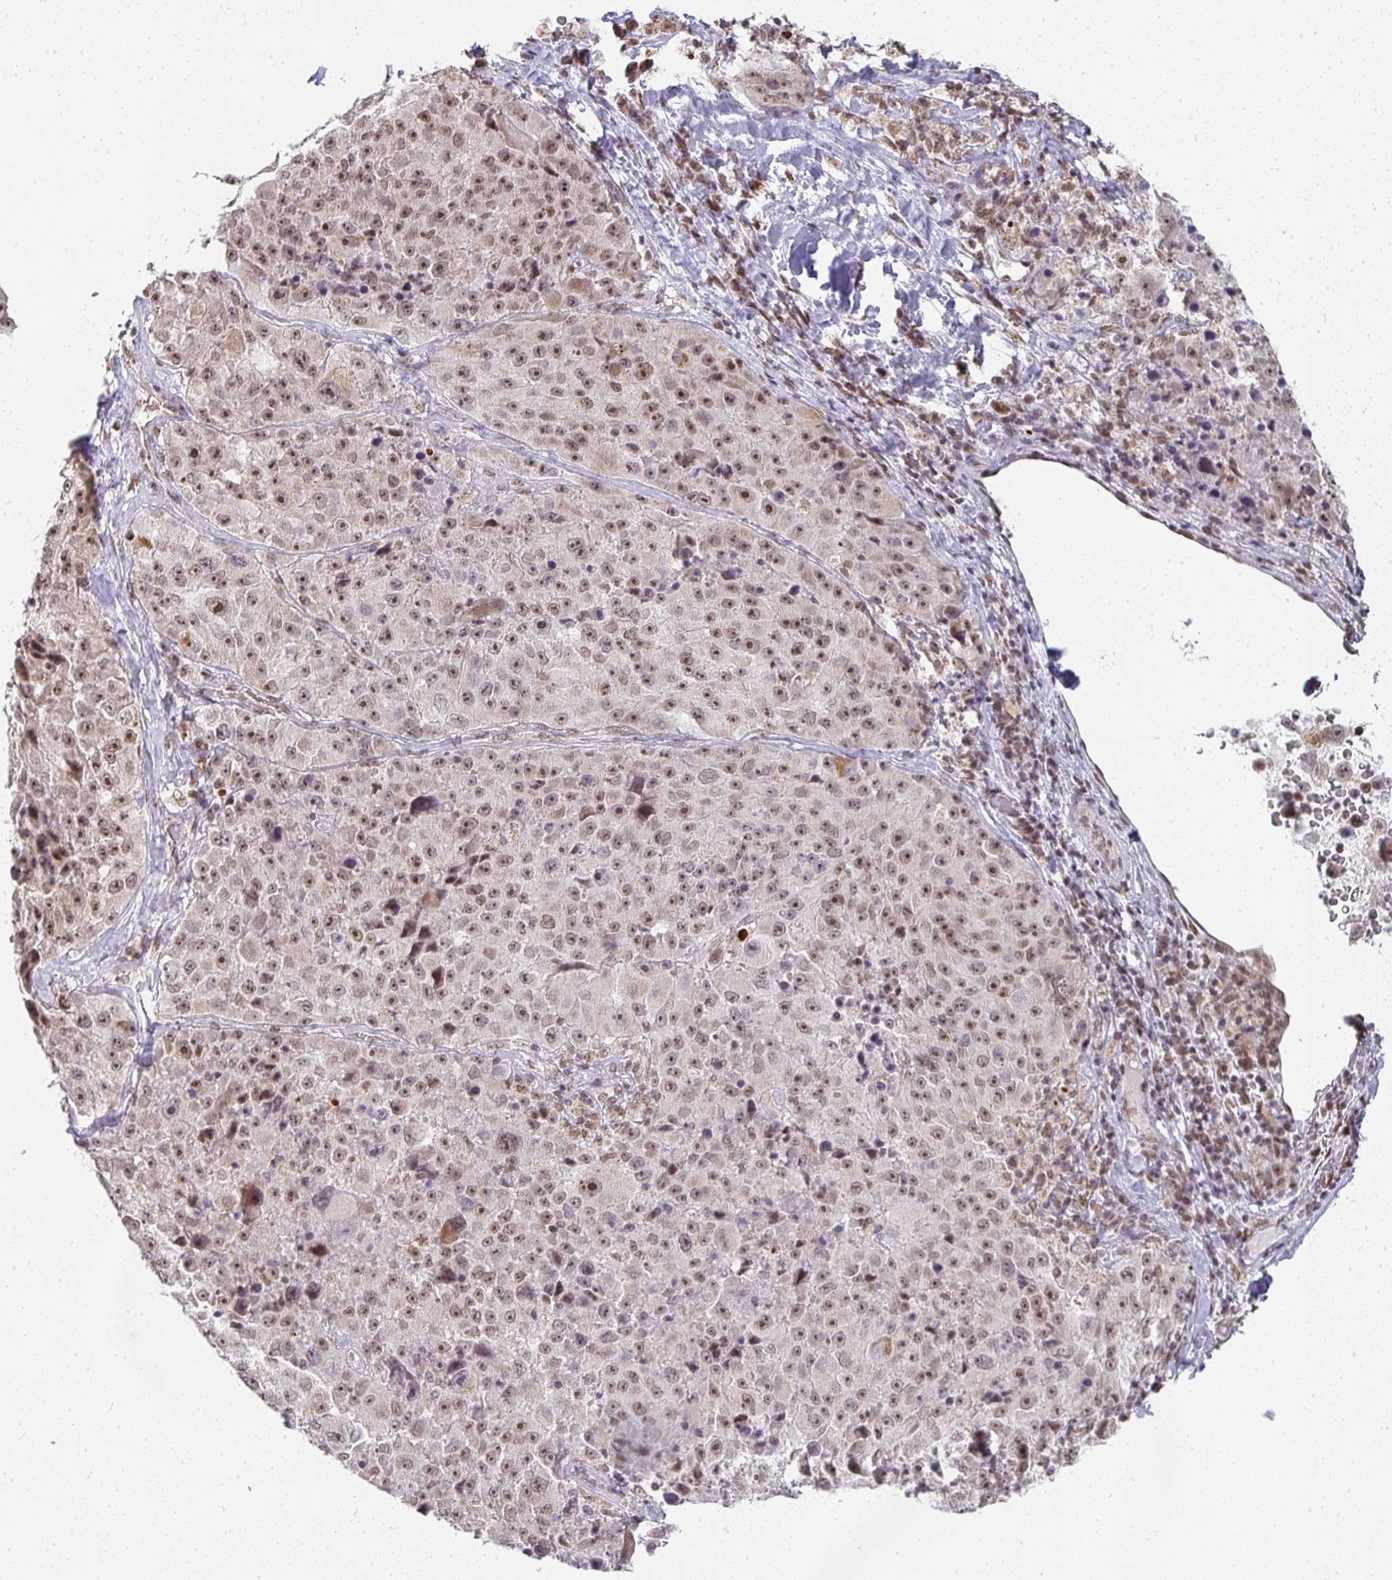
{"staining": {"intensity": "moderate", "quantity": ">75%", "location": "nuclear"}, "tissue": "melanoma", "cell_type": "Tumor cells", "image_type": "cancer", "snomed": [{"axis": "morphology", "description": "Malignant melanoma, Metastatic site"}, {"axis": "topography", "description": "Lymph node"}], "caption": "Approximately >75% of tumor cells in human melanoma display moderate nuclear protein staining as visualized by brown immunohistochemical staining.", "gene": "SMARCA2", "patient": {"sex": "male", "age": 62}}